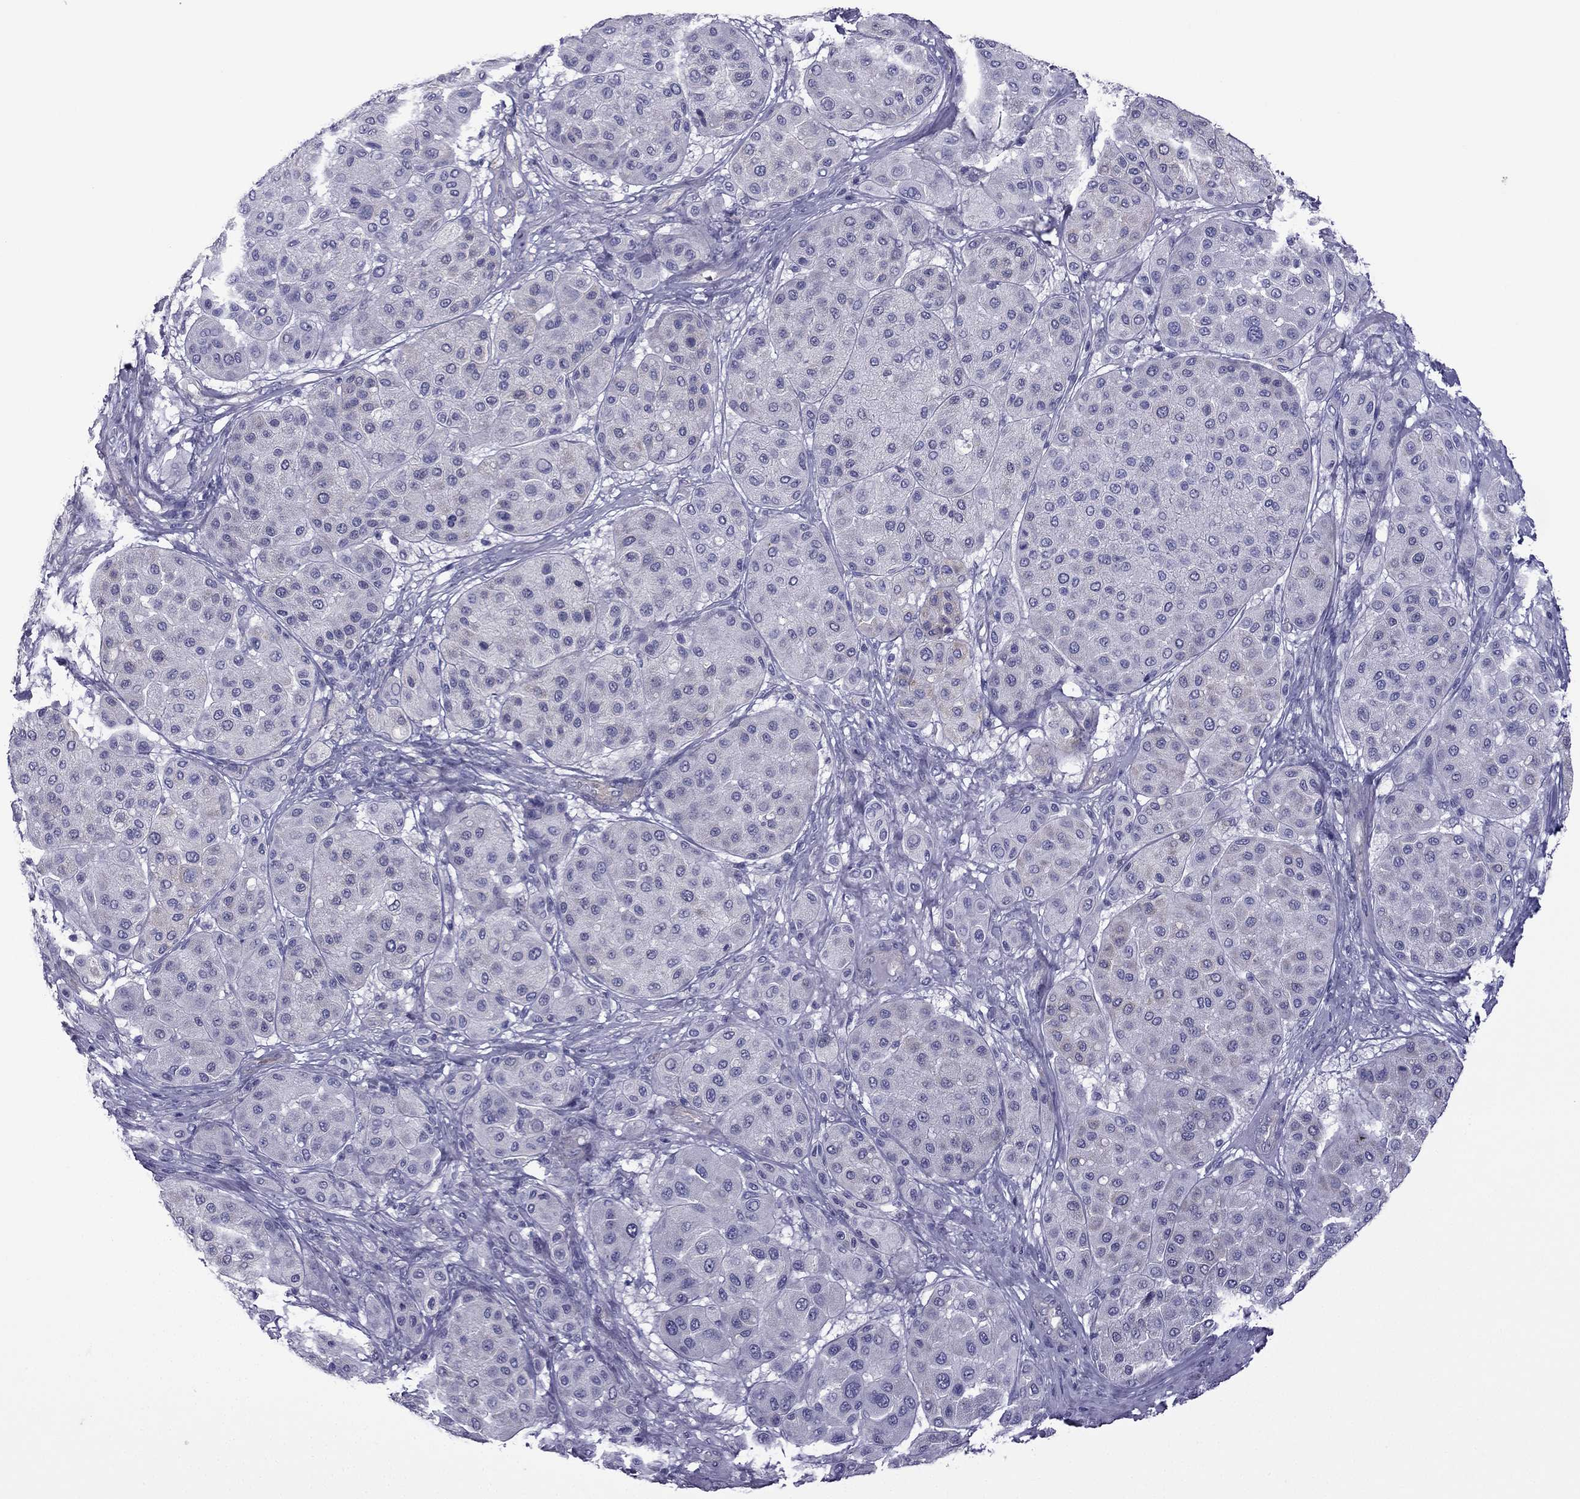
{"staining": {"intensity": "negative", "quantity": "none", "location": "none"}, "tissue": "melanoma", "cell_type": "Tumor cells", "image_type": "cancer", "snomed": [{"axis": "morphology", "description": "Malignant melanoma, Metastatic site"}, {"axis": "topography", "description": "Smooth muscle"}], "caption": "An immunohistochemistry (IHC) micrograph of malignant melanoma (metastatic site) is shown. There is no staining in tumor cells of malignant melanoma (metastatic site).", "gene": "GJA8", "patient": {"sex": "male", "age": 41}}